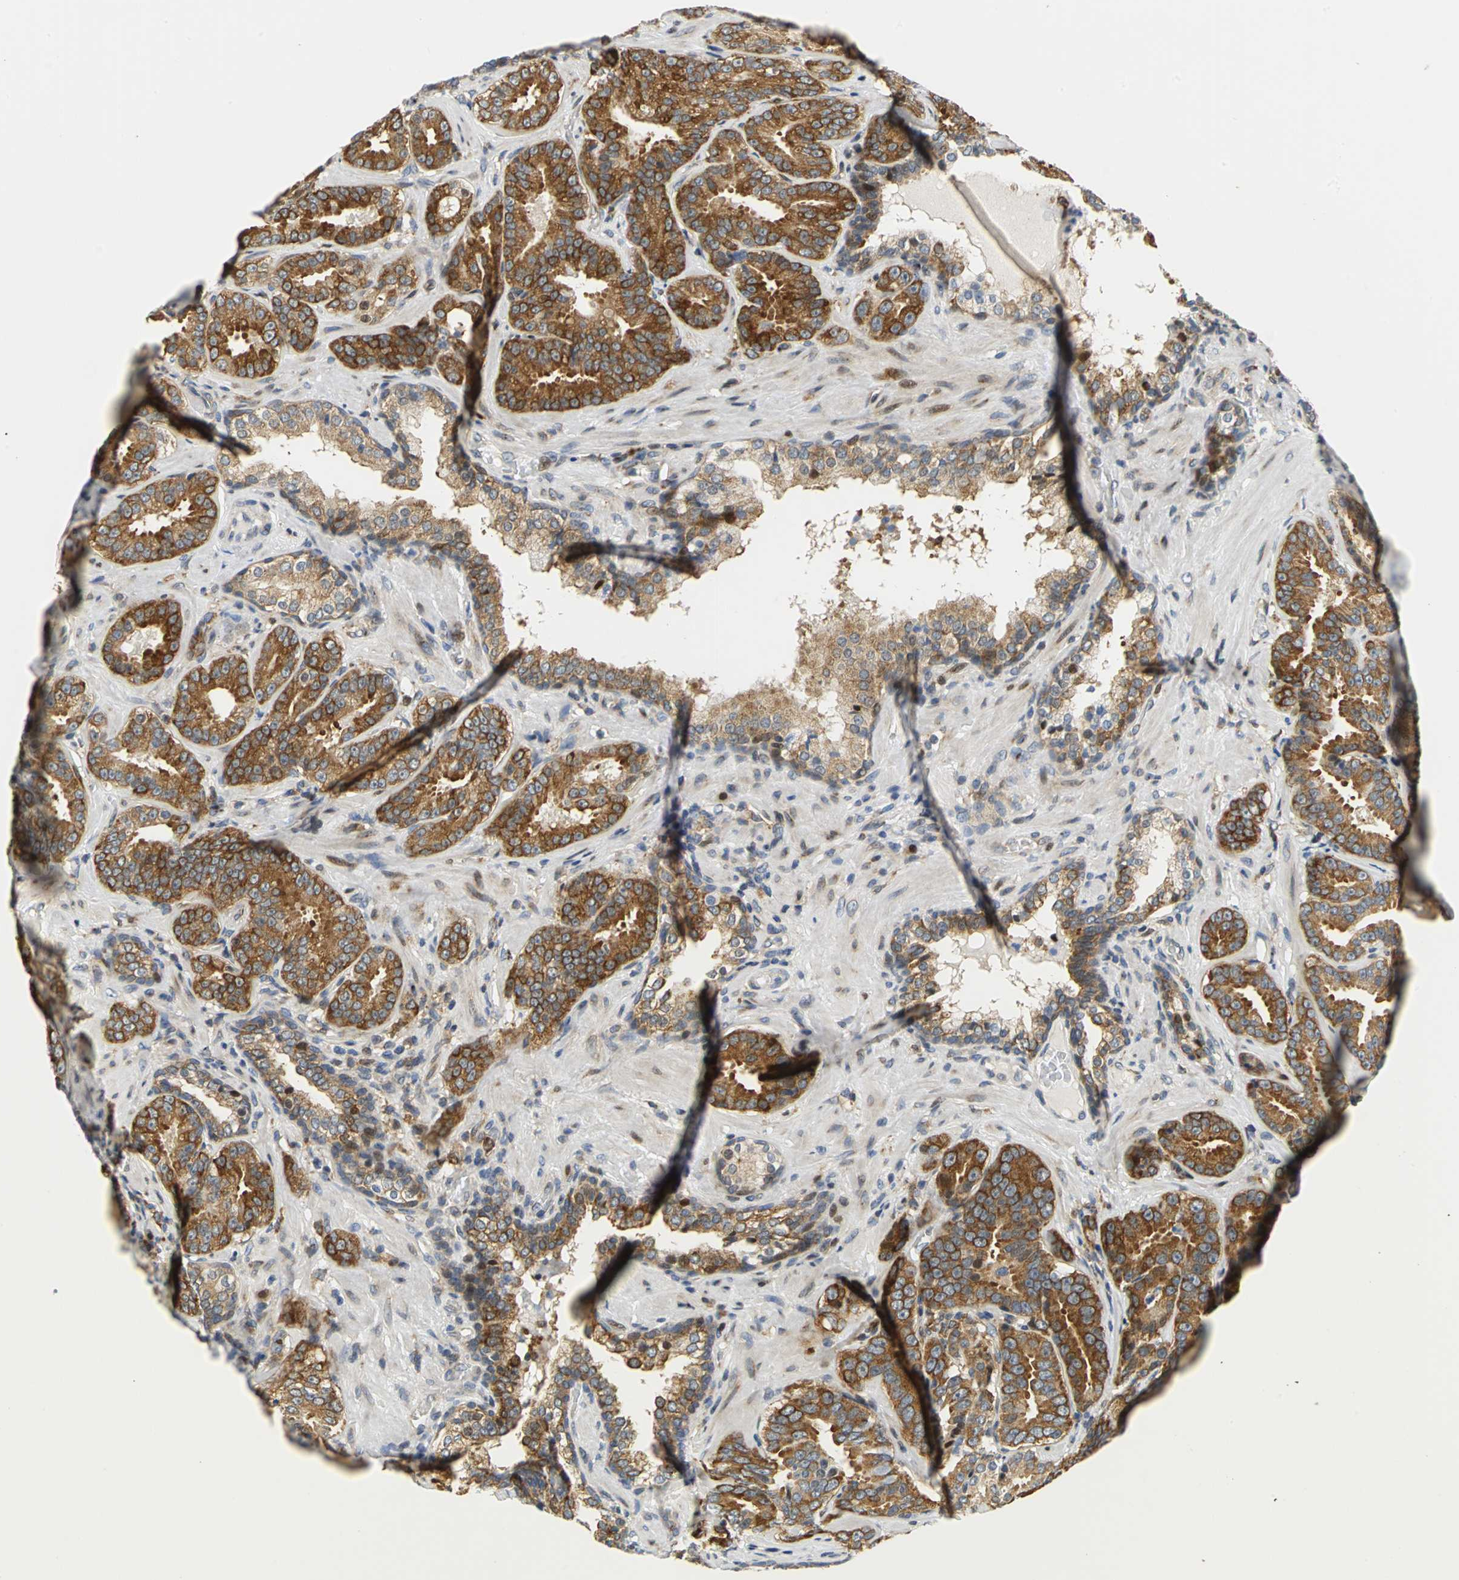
{"staining": {"intensity": "moderate", "quantity": ">75%", "location": "cytoplasmic/membranous"}, "tissue": "prostate cancer", "cell_type": "Tumor cells", "image_type": "cancer", "snomed": [{"axis": "morphology", "description": "Adenocarcinoma, Low grade"}, {"axis": "topography", "description": "Prostate"}], "caption": "Moderate cytoplasmic/membranous protein staining is identified in about >75% of tumor cells in prostate adenocarcinoma (low-grade).", "gene": "YBX1", "patient": {"sex": "male", "age": 59}}